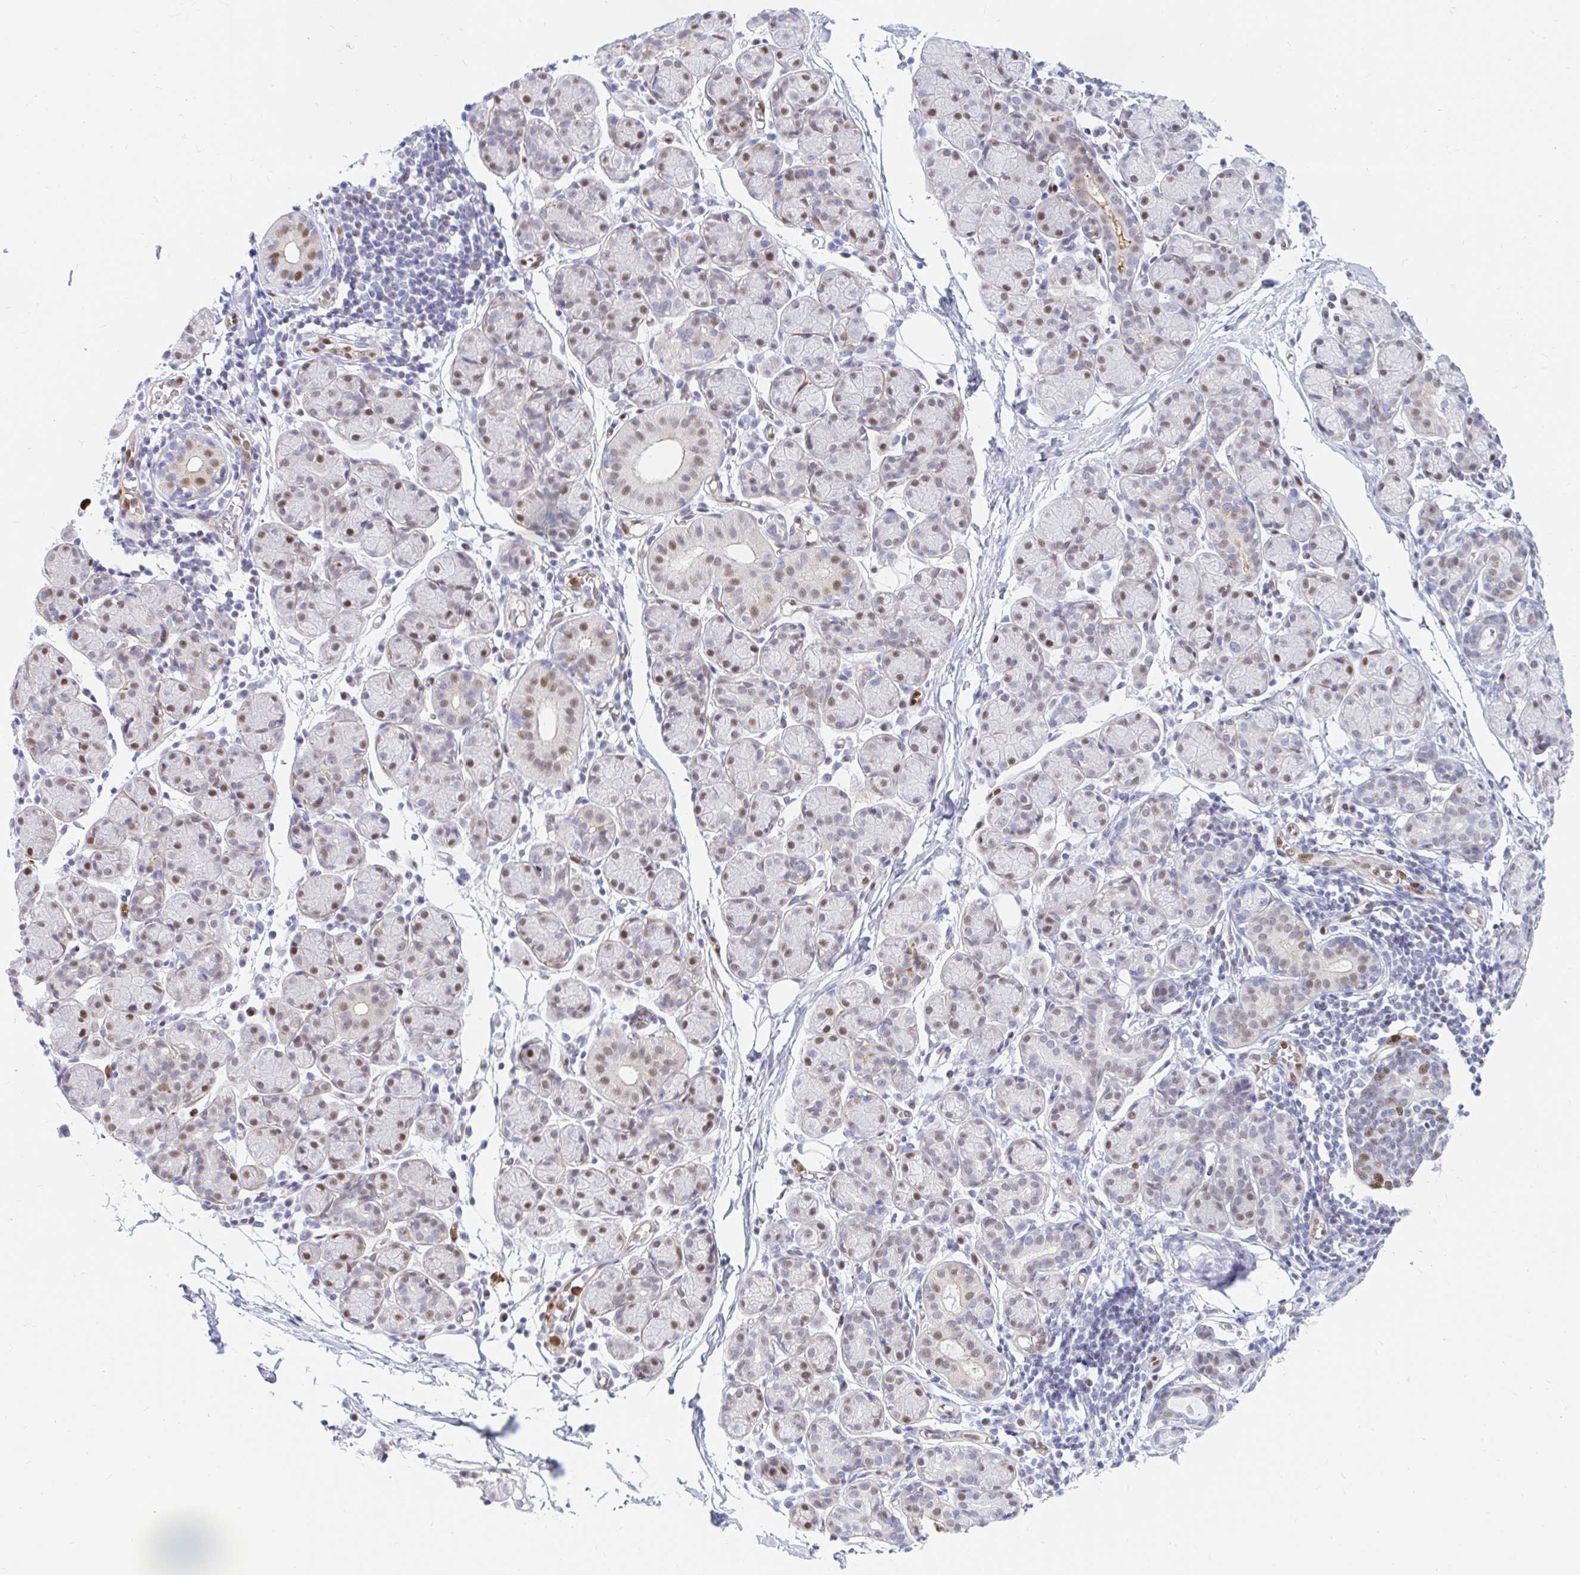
{"staining": {"intensity": "moderate", "quantity": "25%-75%", "location": "nuclear"}, "tissue": "salivary gland", "cell_type": "Glandular cells", "image_type": "normal", "snomed": [{"axis": "morphology", "description": "Normal tissue, NOS"}, {"axis": "morphology", "description": "Inflammation, NOS"}, {"axis": "topography", "description": "Lymph node"}, {"axis": "topography", "description": "Salivary gland"}], "caption": "Immunohistochemical staining of normal salivary gland exhibits 25%-75% levels of moderate nuclear protein staining in approximately 25%-75% of glandular cells.", "gene": "HINFP", "patient": {"sex": "male", "age": 3}}